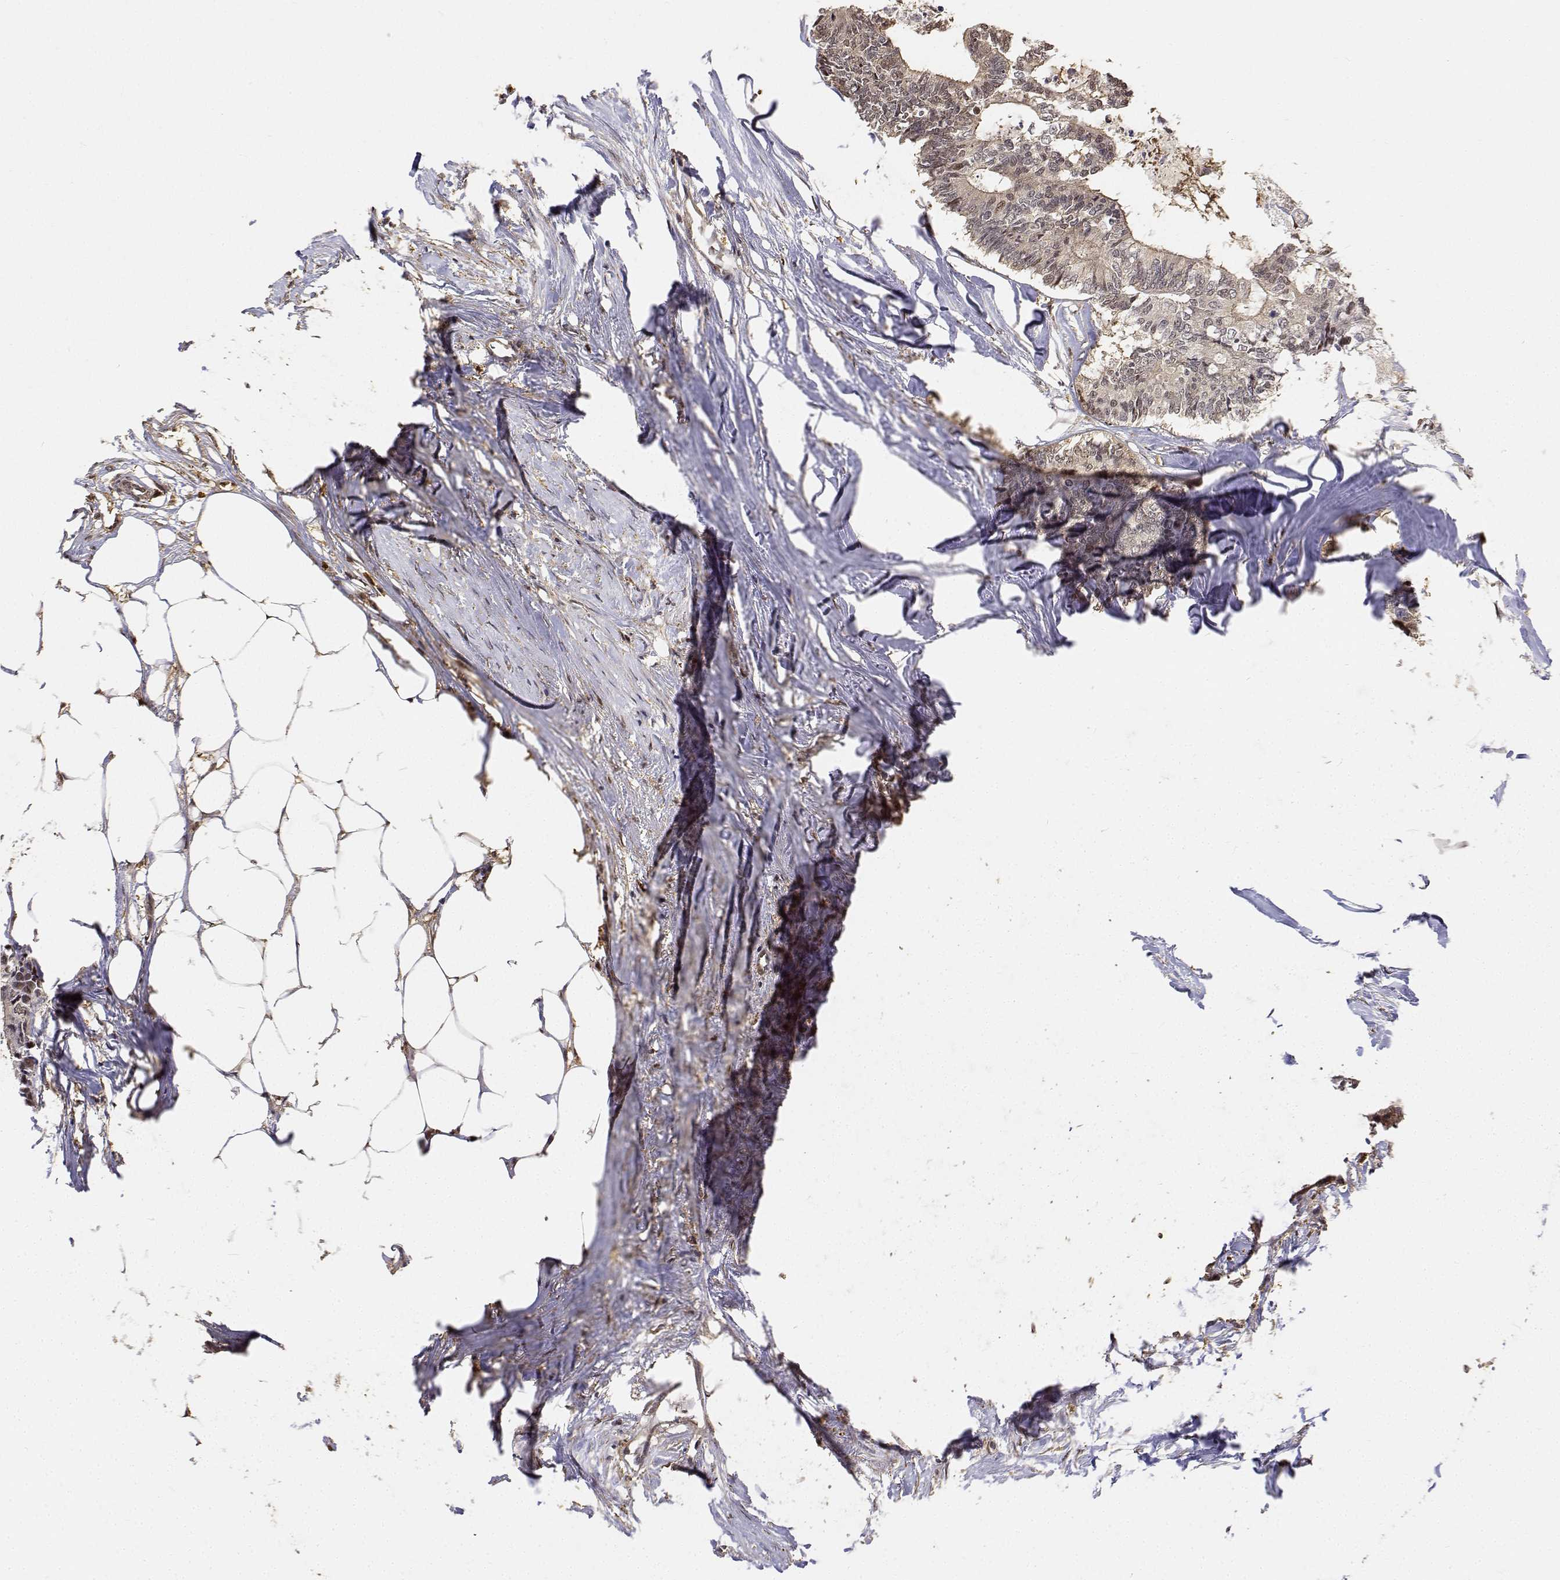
{"staining": {"intensity": "moderate", "quantity": ">75%", "location": "cytoplasmic/membranous,nuclear"}, "tissue": "colorectal cancer", "cell_type": "Tumor cells", "image_type": "cancer", "snomed": [{"axis": "morphology", "description": "Adenocarcinoma, NOS"}, {"axis": "topography", "description": "Colon"}, {"axis": "topography", "description": "Rectum"}], "caption": "Immunohistochemical staining of adenocarcinoma (colorectal) exhibits medium levels of moderate cytoplasmic/membranous and nuclear protein positivity in approximately >75% of tumor cells.", "gene": "PCID2", "patient": {"sex": "male", "age": 57}}